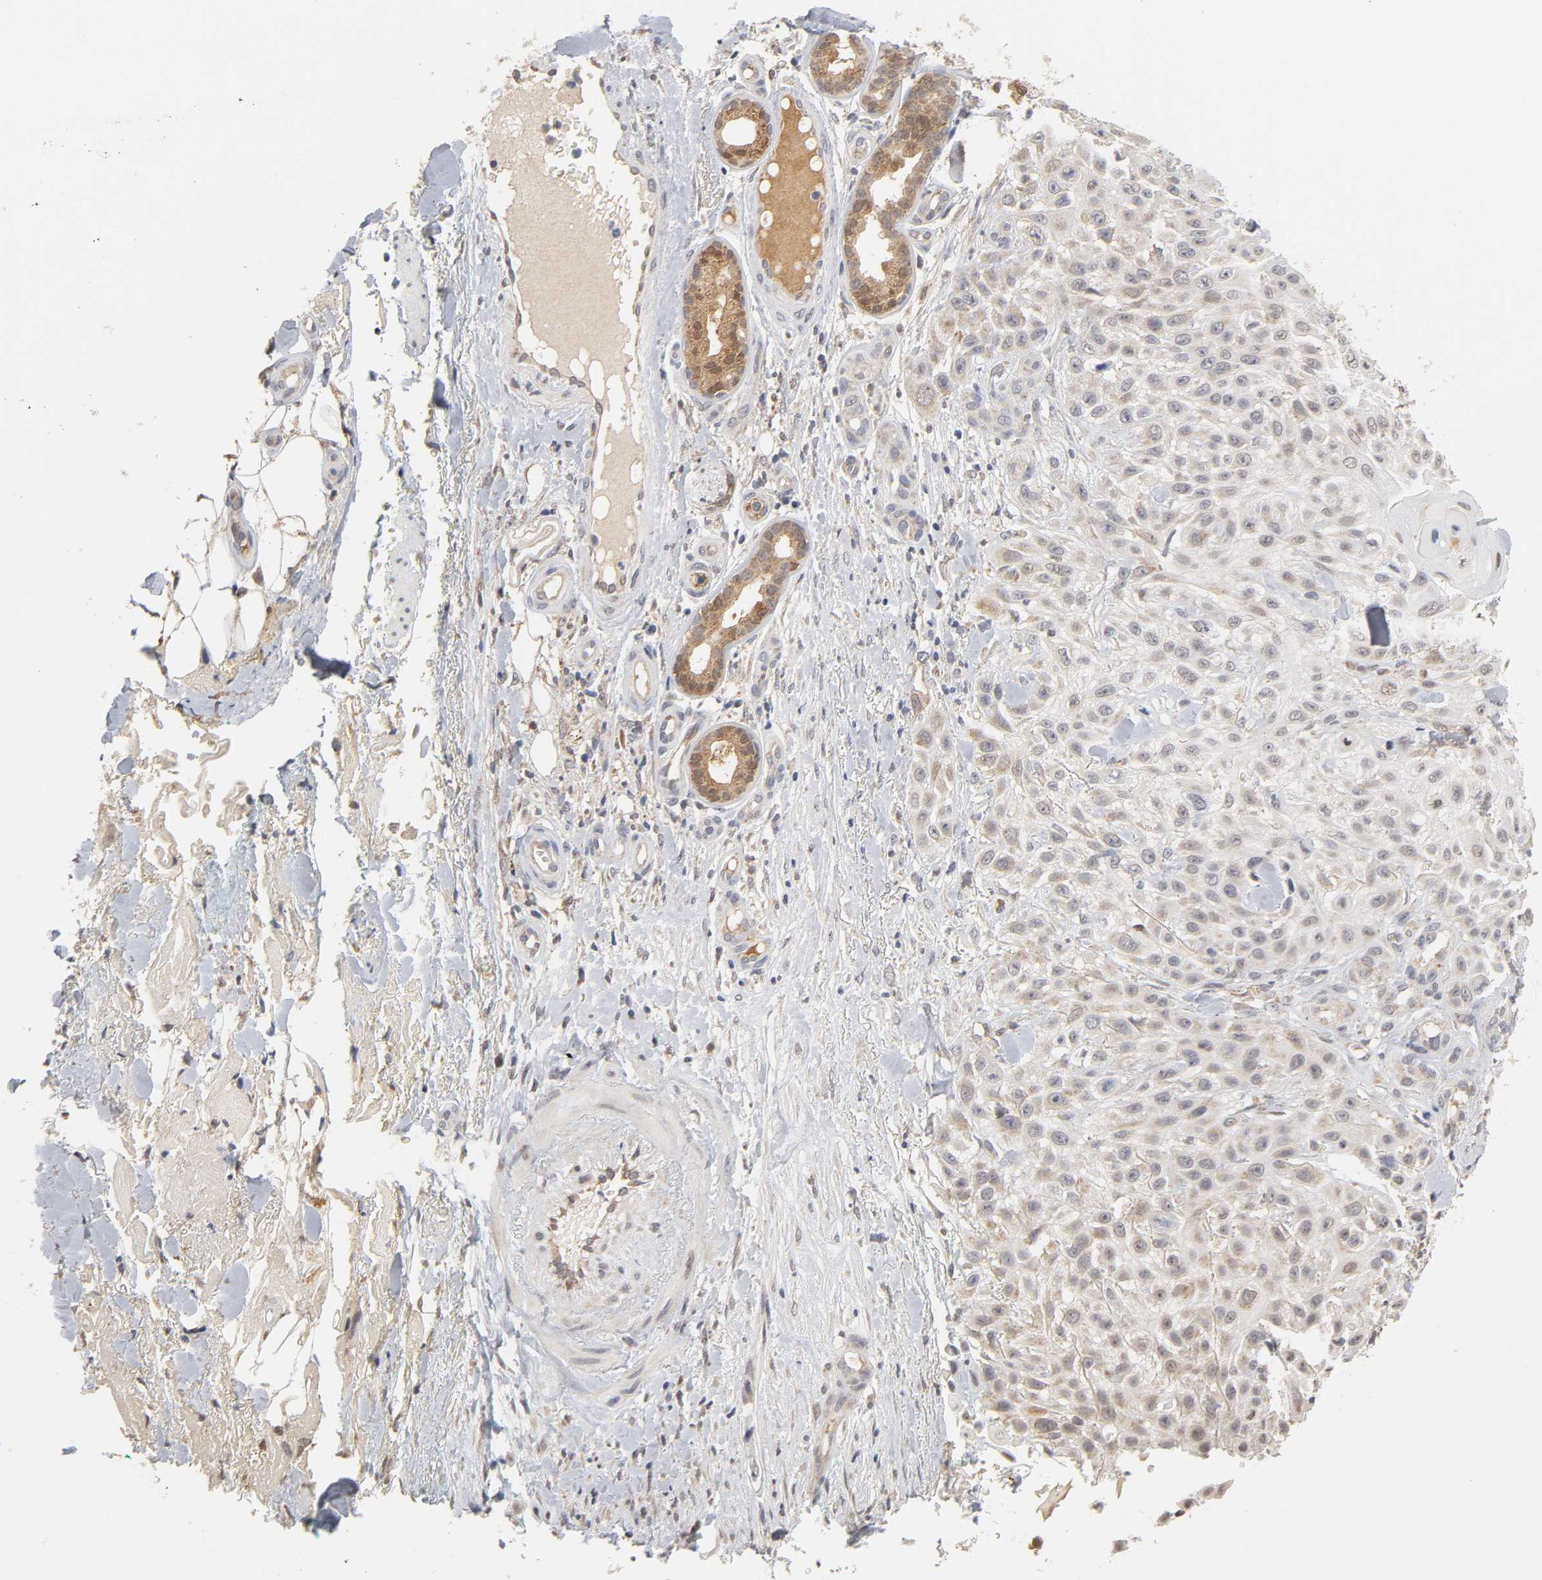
{"staining": {"intensity": "moderate", "quantity": "25%-75%", "location": "cytoplasmic/membranous,nuclear"}, "tissue": "skin cancer", "cell_type": "Tumor cells", "image_type": "cancer", "snomed": [{"axis": "morphology", "description": "Squamous cell carcinoma, NOS"}, {"axis": "topography", "description": "Skin"}], "caption": "The histopathology image shows staining of skin squamous cell carcinoma, revealing moderate cytoplasmic/membranous and nuclear protein positivity (brown color) within tumor cells.", "gene": "GSTZ1", "patient": {"sex": "female", "age": 42}}